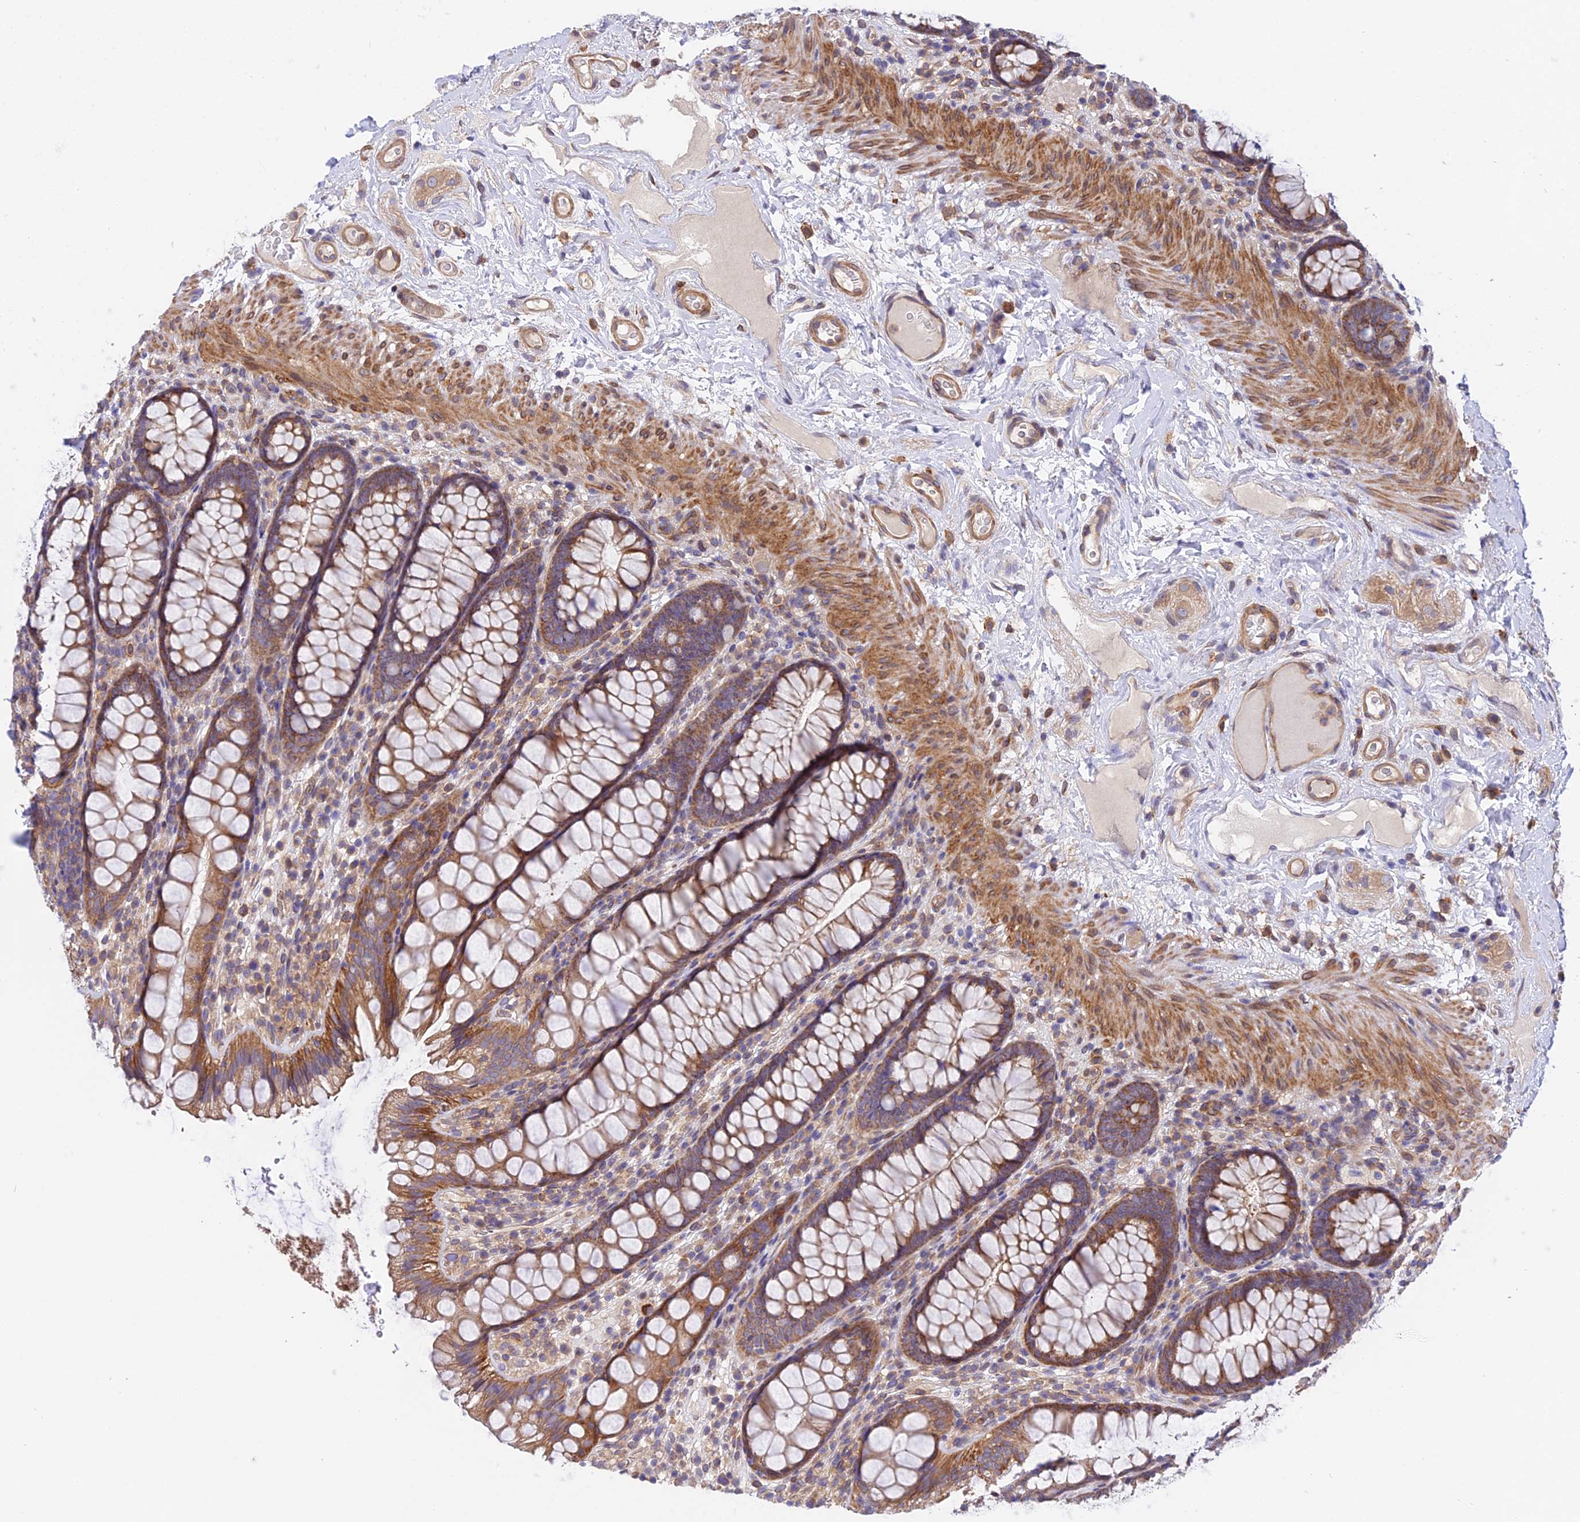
{"staining": {"intensity": "moderate", "quantity": ">75%", "location": "cytoplasmic/membranous"}, "tissue": "rectum", "cell_type": "Glandular cells", "image_type": "normal", "snomed": [{"axis": "morphology", "description": "Normal tissue, NOS"}, {"axis": "topography", "description": "Rectum"}], "caption": "Immunohistochemical staining of unremarkable human rectum displays medium levels of moderate cytoplasmic/membranous positivity in about >75% of glandular cells. (brown staining indicates protein expression, while blue staining denotes nuclei).", "gene": "TRIM43B", "patient": {"sex": "male", "age": 83}}